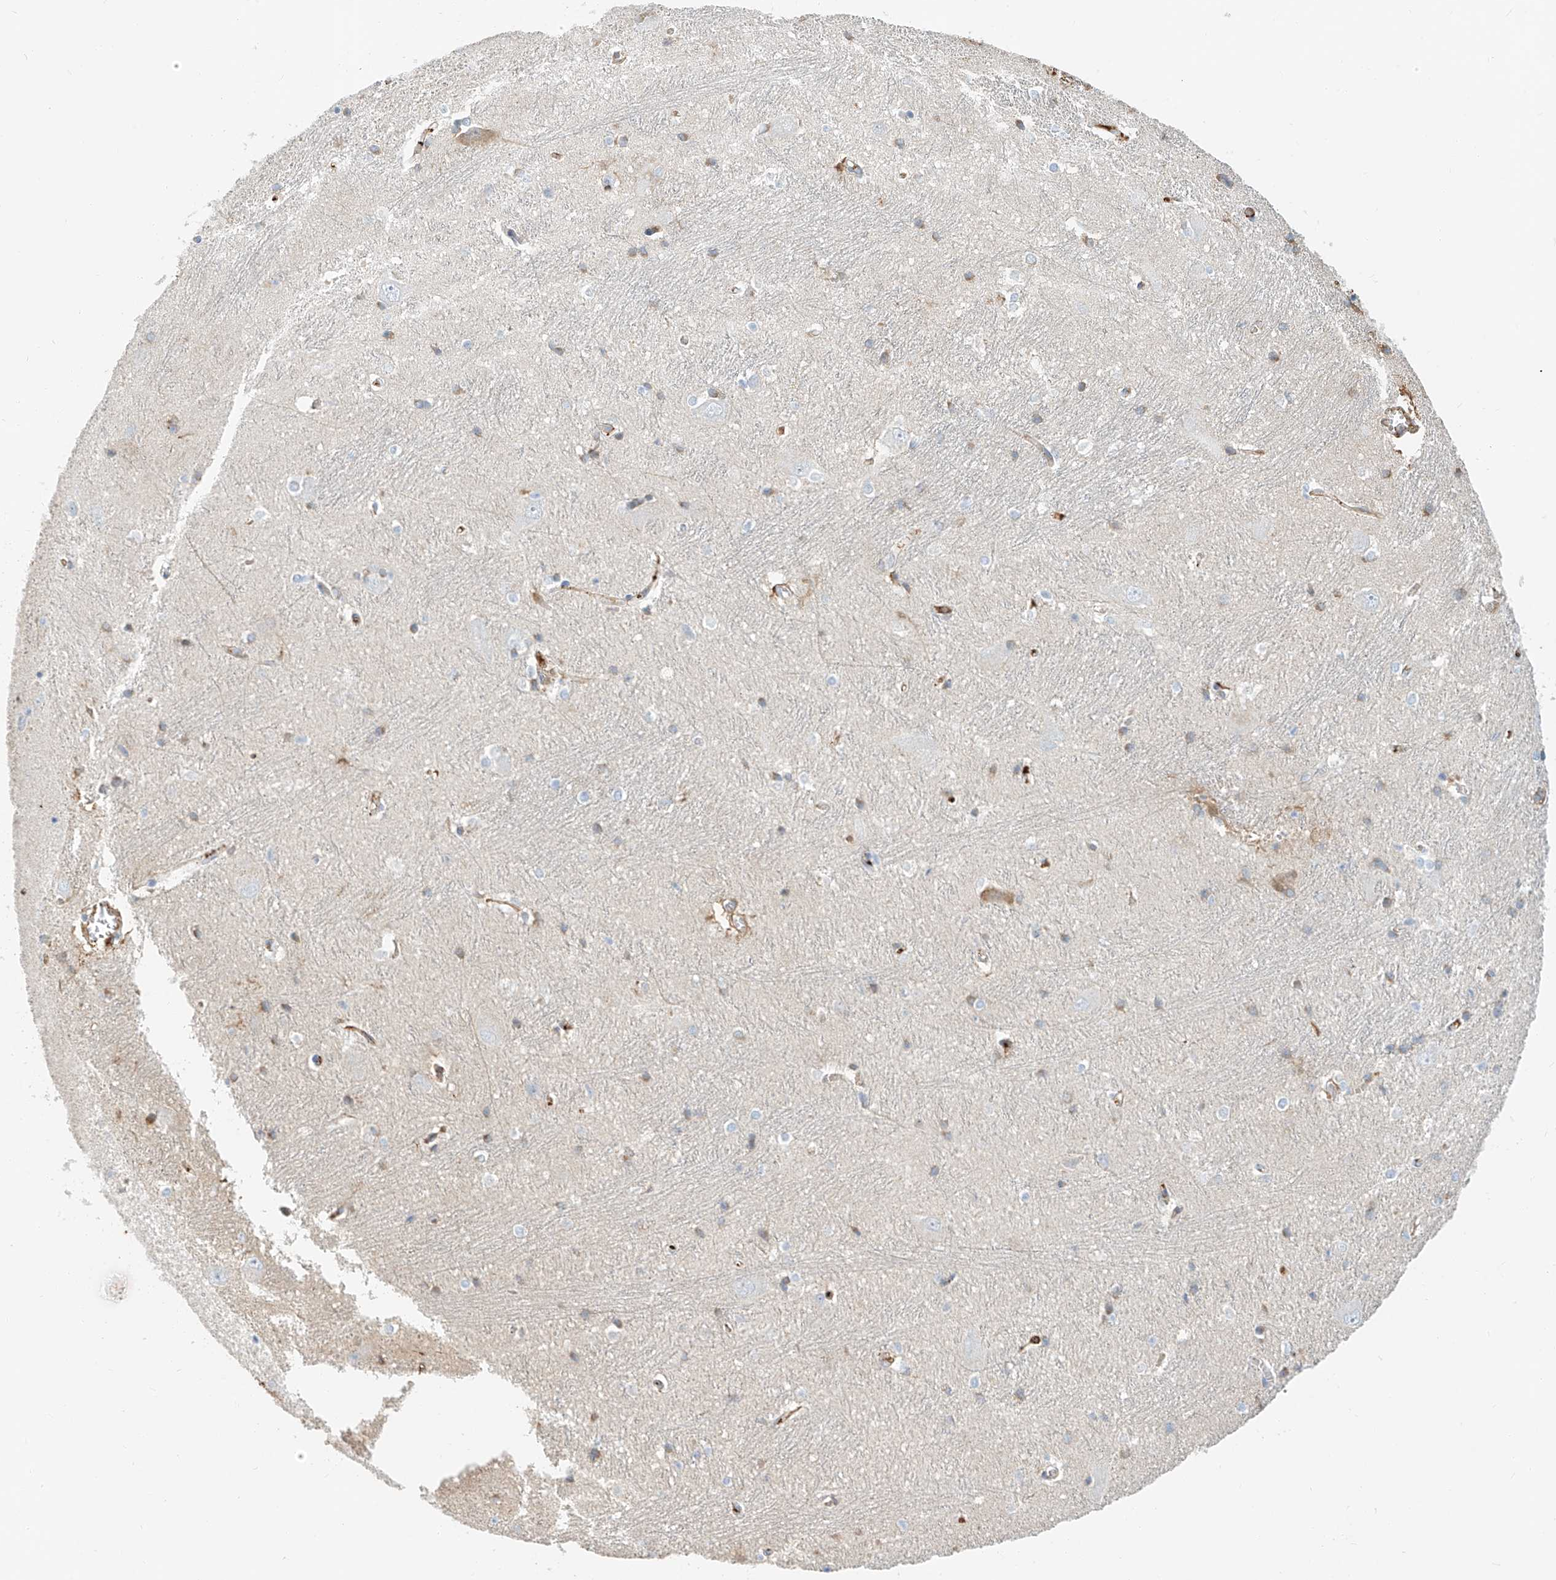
{"staining": {"intensity": "negative", "quantity": "none", "location": "none"}, "tissue": "caudate", "cell_type": "Glial cells", "image_type": "normal", "snomed": [{"axis": "morphology", "description": "Normal tissue, NOS"}, {"axis": "topography", "description": "Lateral ventricle wall"}], "caption": "Photomicrograph shows no significant protein positivity in glial cells of benign caudate.", "gene": "ZFP30", "patient": {"sex": "male", "age": 37}}